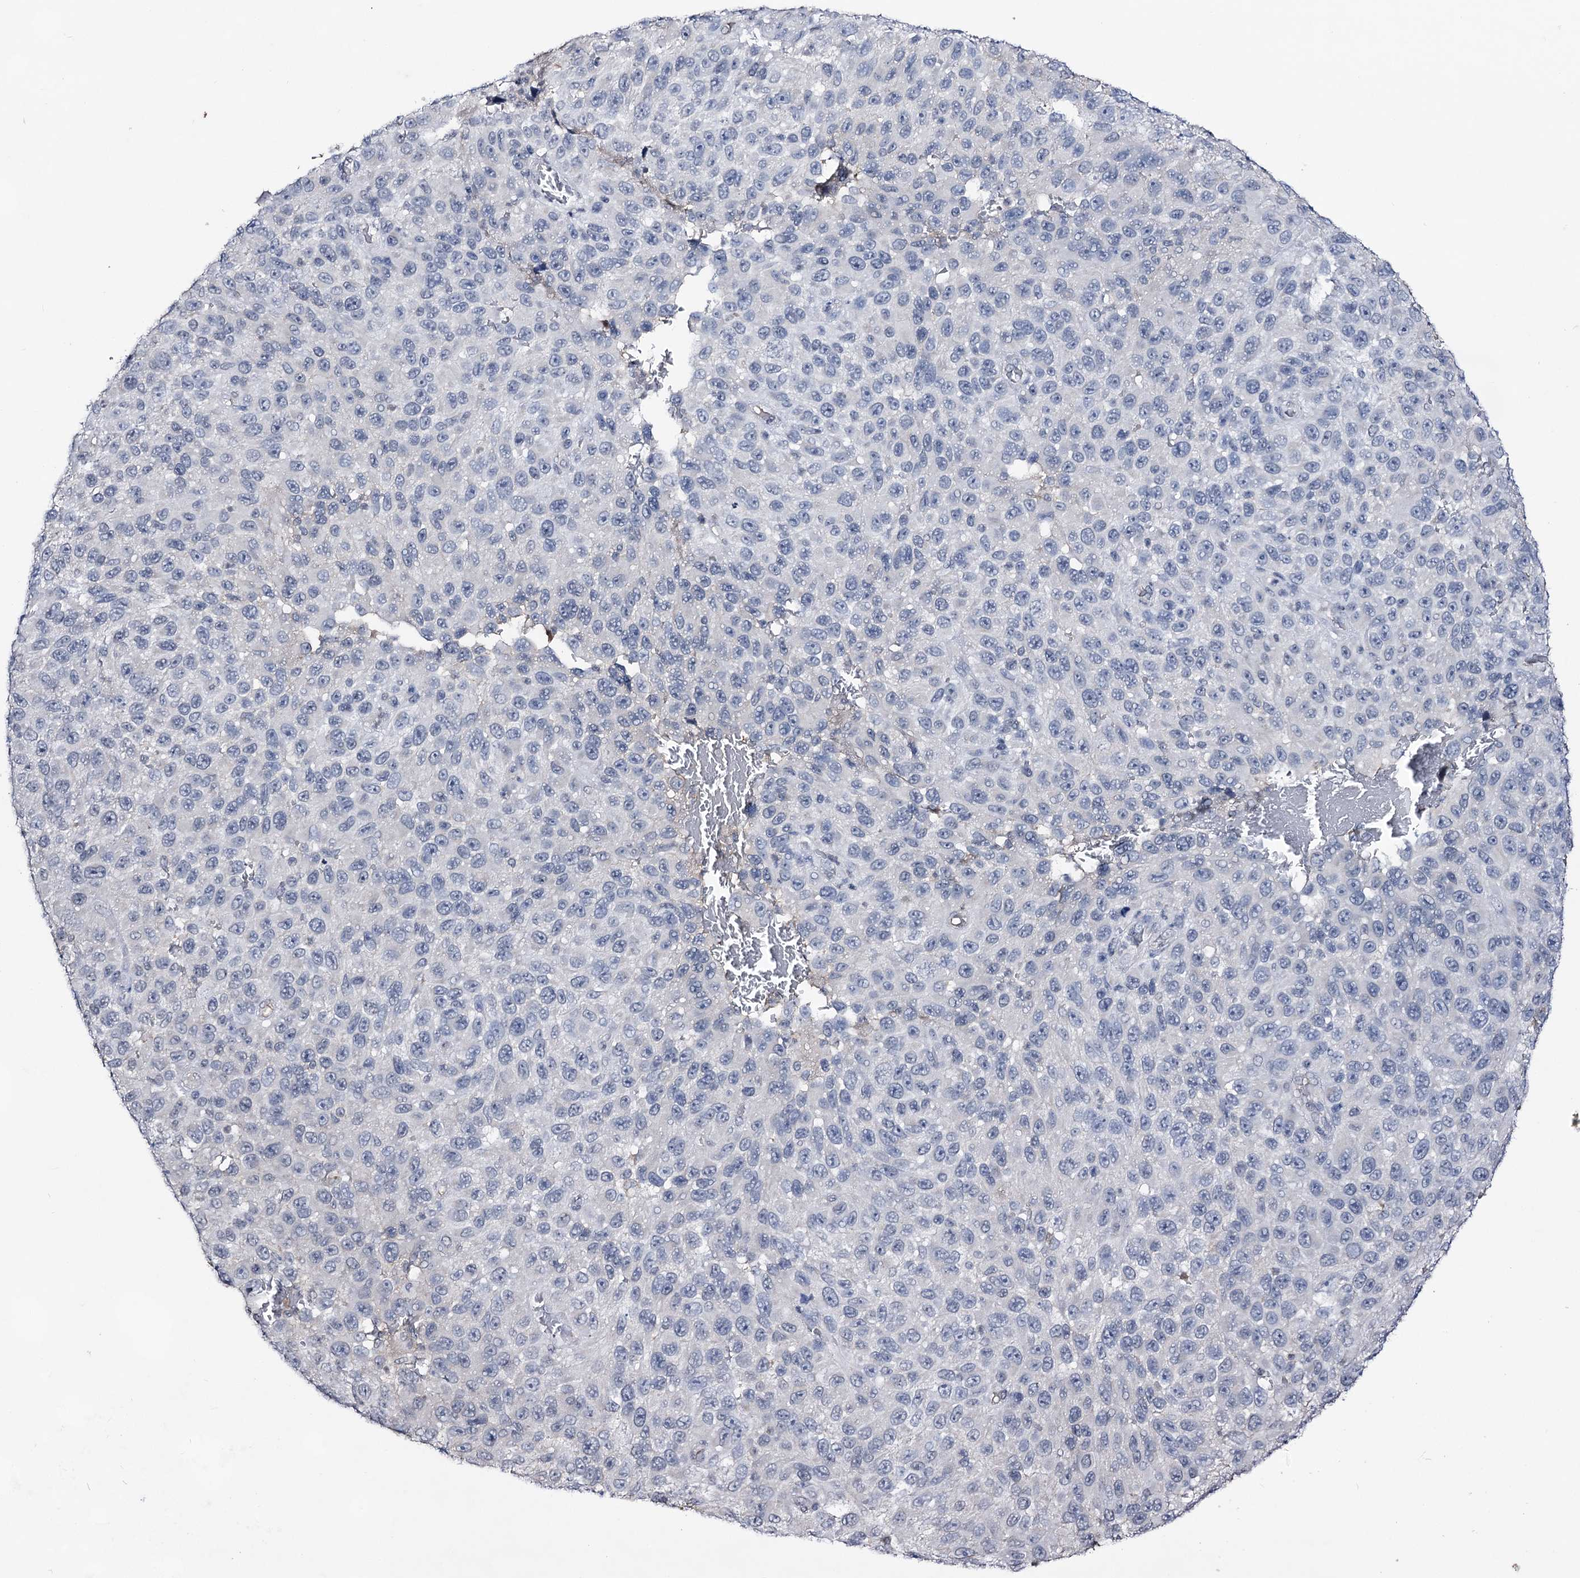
{"staining": {"intensity": "negative", "quantity": "none", "location": "none"}, "tissue": "melanoma", "cell_type": "Tumor cells", "image_type": "cancer", "snomed": [{"axis": "morphology", "description": "Malignant melanoma, NOS"}, {"axis": "topography", "description": "Skin"}], "caption": "A histopathology image of malignant melanoma stained for a protein shows no brown staining in tumor cells.", "gene": "PLIN1", "patient": {"sex": "female", "age": 96}}